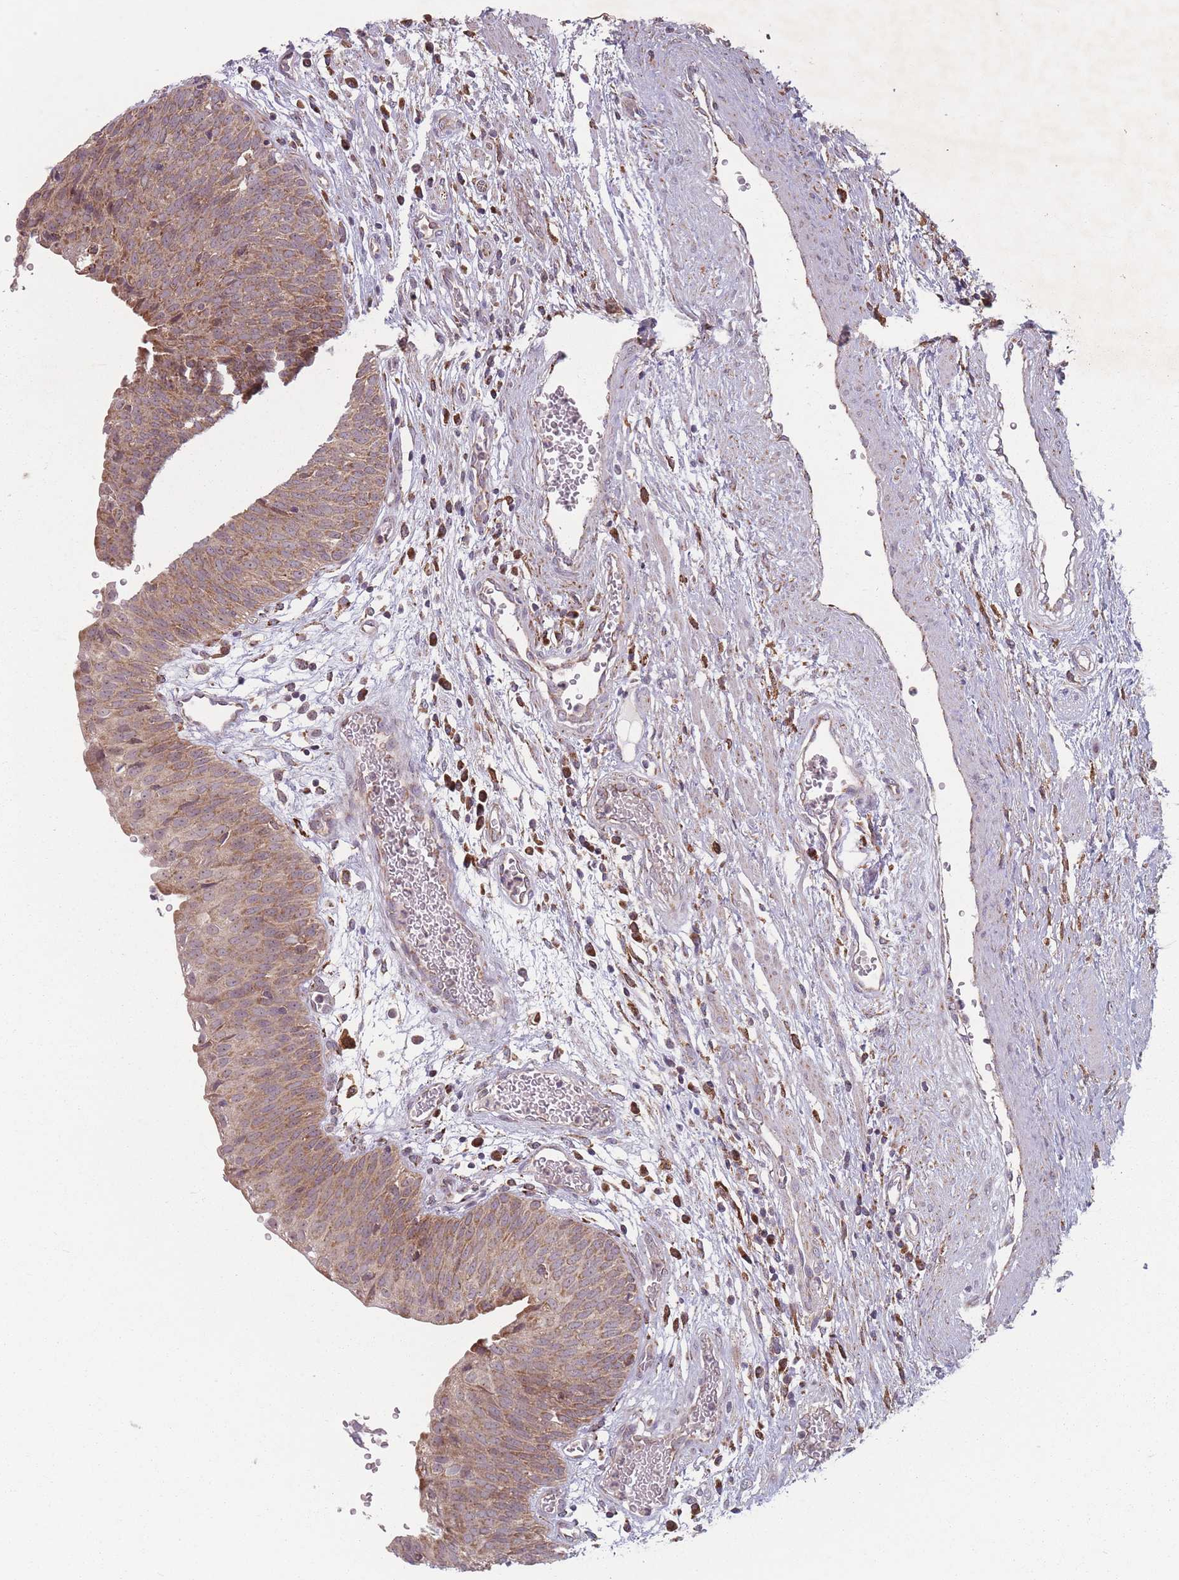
{"staining": {"intensity": "moderate", "quantity": ">75%", "location": "cytoplasmic/membranous"}, "tissue": "urinary bladder", "cell_type": "Urothelial cells", "image_type": "normal", "snomed": [{"axis": "morphology", "description": "Normal tissue, NOS"}, {"axis": "topography", "description": "Urinary bladder"}], "caption": "Immunohistochemistry (IHC) photomicrograph of normal urinary bladder: human urinary bladder stained using immunohistochemistry (IHC) demonstrates medium levels of moderate protein expression localized specifically in the cytoplasmic/membranous of urothelial cells, appearing as a cytoplasmic/membranous brown color.", "gene": "OR10Q1", "patient": {"sex": "male", "age": 55}}